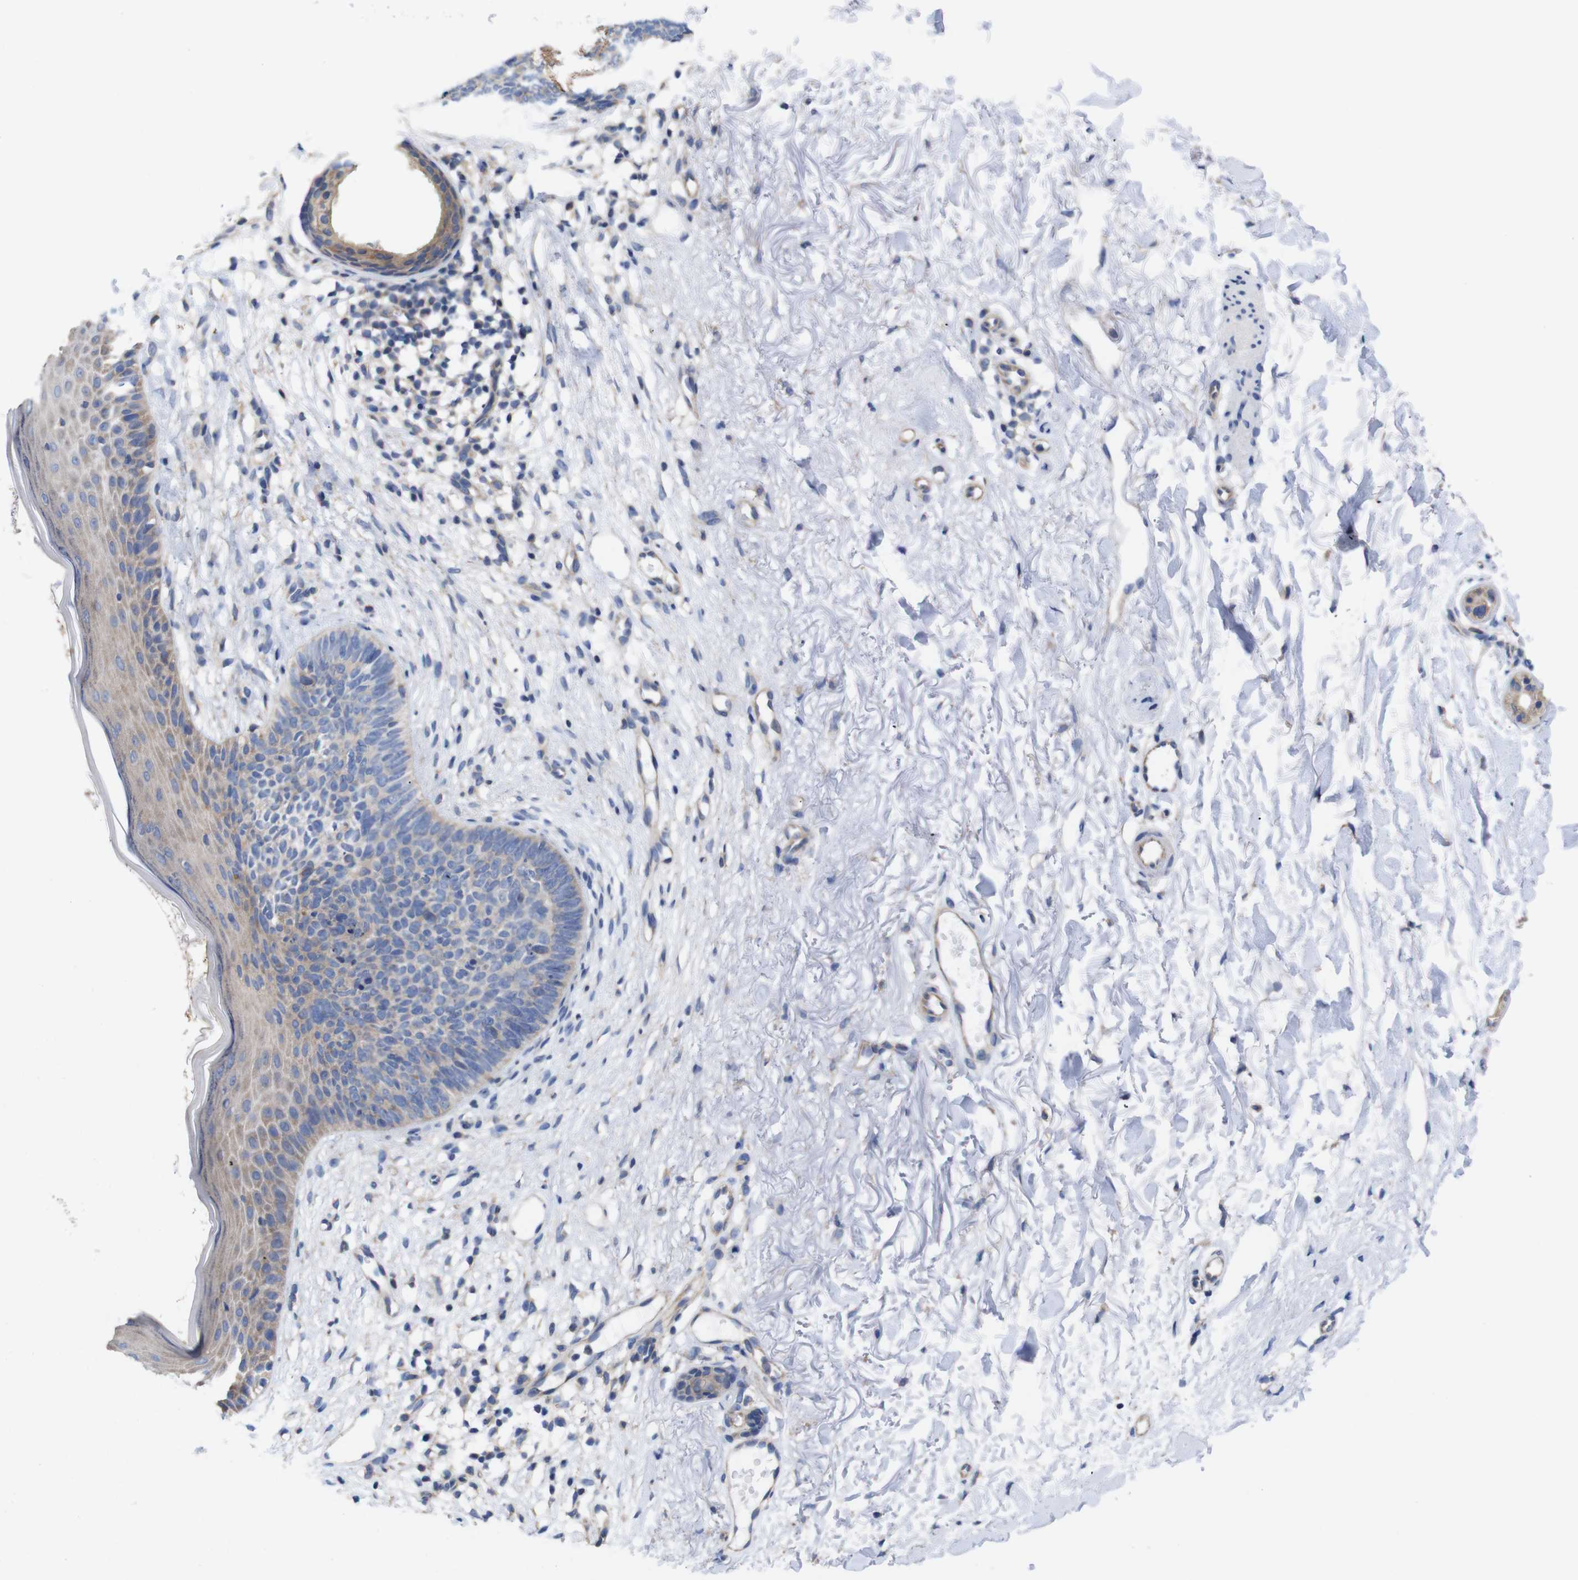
{"staining": {"intensity": "weak", "quantity": "25%-75%", "location": "cytoplasmic/membranous"}, "tissue": "skin cancer", "cell_type": "Tumor cells", "image_type": "cancer", "snomed": [{"axis": "morphology", "description": "Basal cell carcinoma"}, {"axis": "topography", "description": "Skin"}], "caption": "A histopathology image showing weak cytoplasmic/membranous expression in approximately 25%-75% of tumor cells in skin cancer, as visualized by brown immunohistochemical staining.", "gene": "USH1C", "patient": {"sex": "female", "age": 70}}